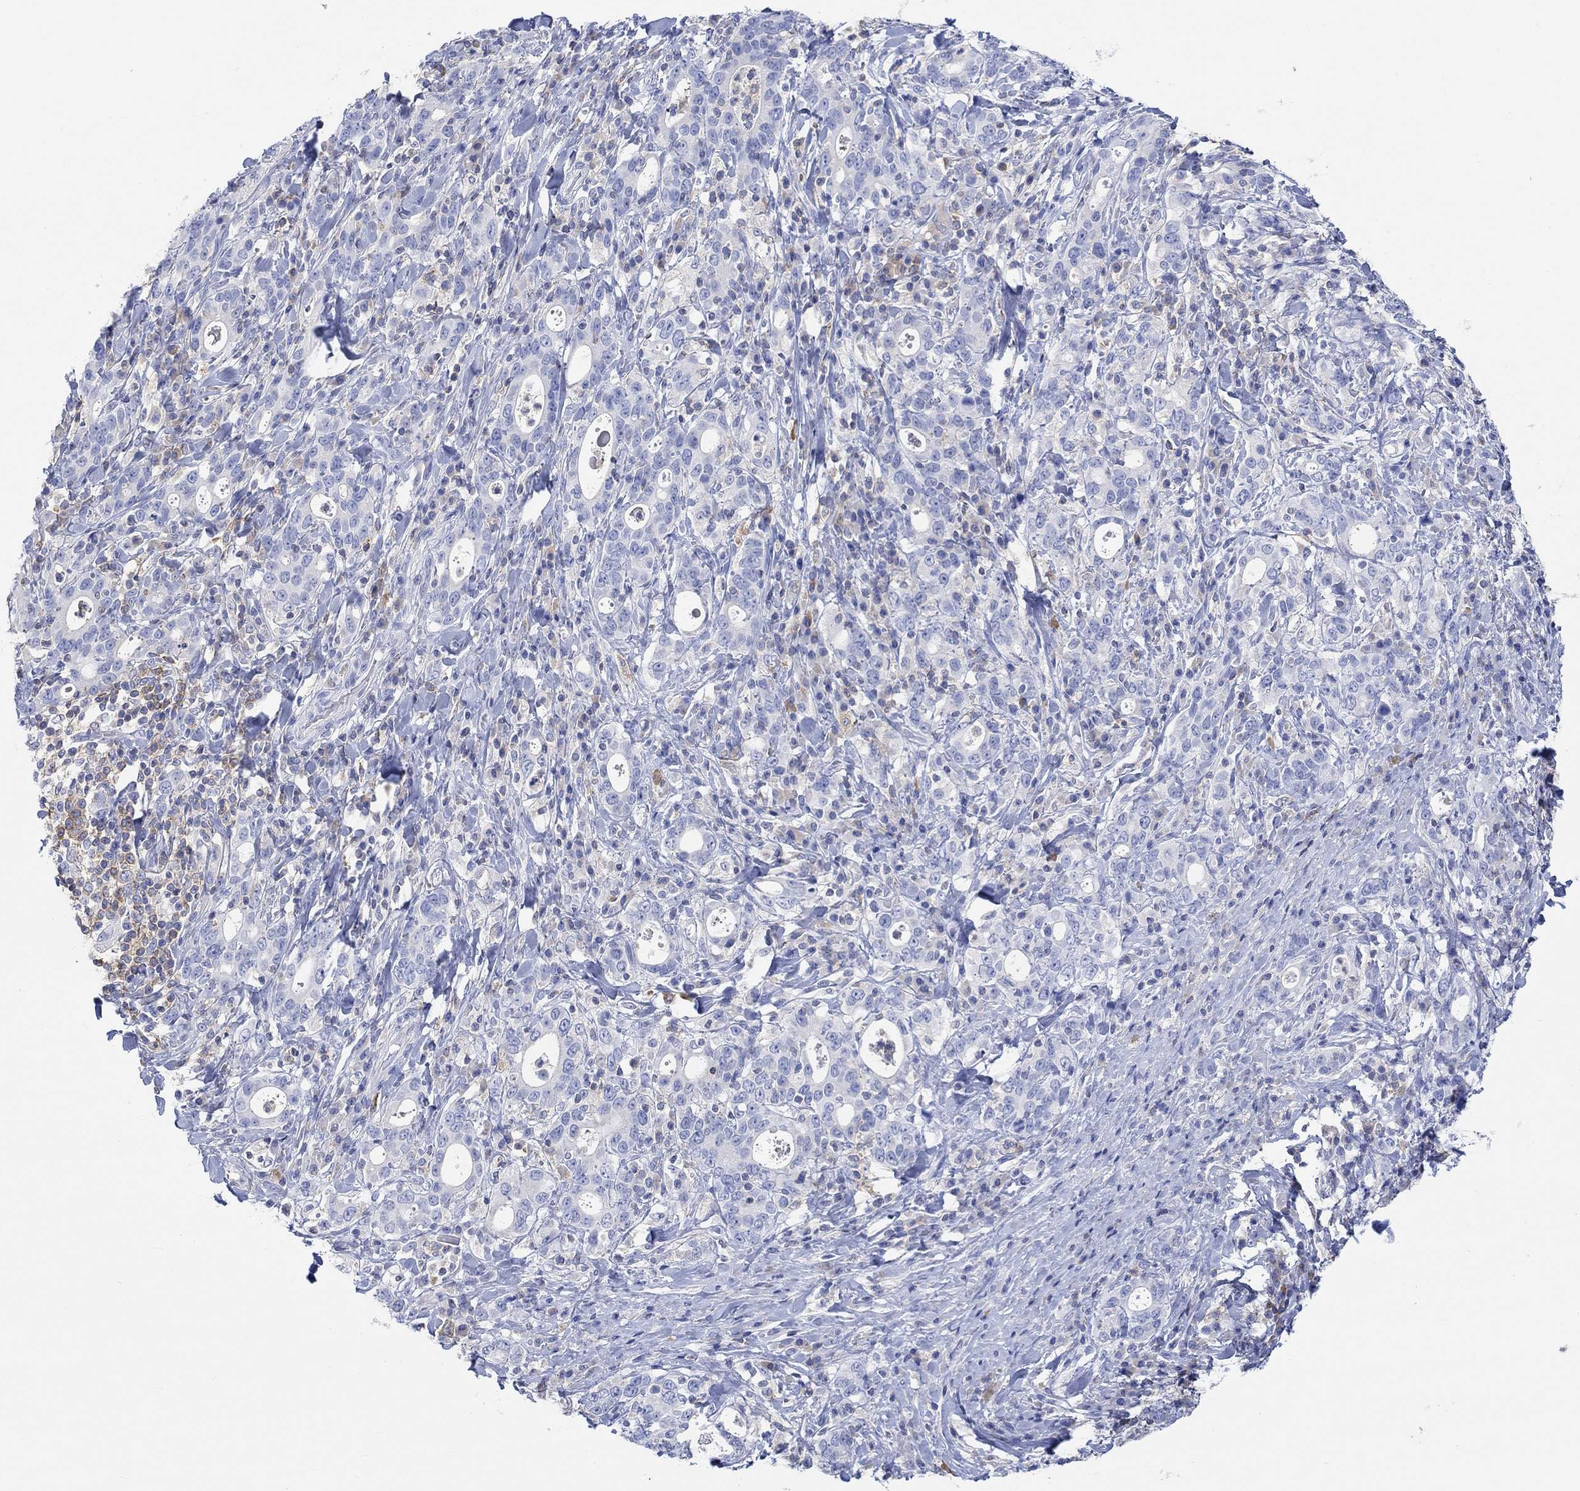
{"staining": {"intensity": "negative", "quantity": "none", "location": "none"}, "tissue": "stomach cancer", "cell_type": "Tumor cells", "image_type": "cancer", "snomed": [{"axis": "morphology", "description": "Adenocarcinoma, NOS"}, {"axis": "topography", "description": "Stomach"}], "caption": "A micrograph of human adenocarcinoma (stomach) is negative for staining in tumor cells.", "gene": "GCM1", "patient": {"sex": "male", "age": 79}}